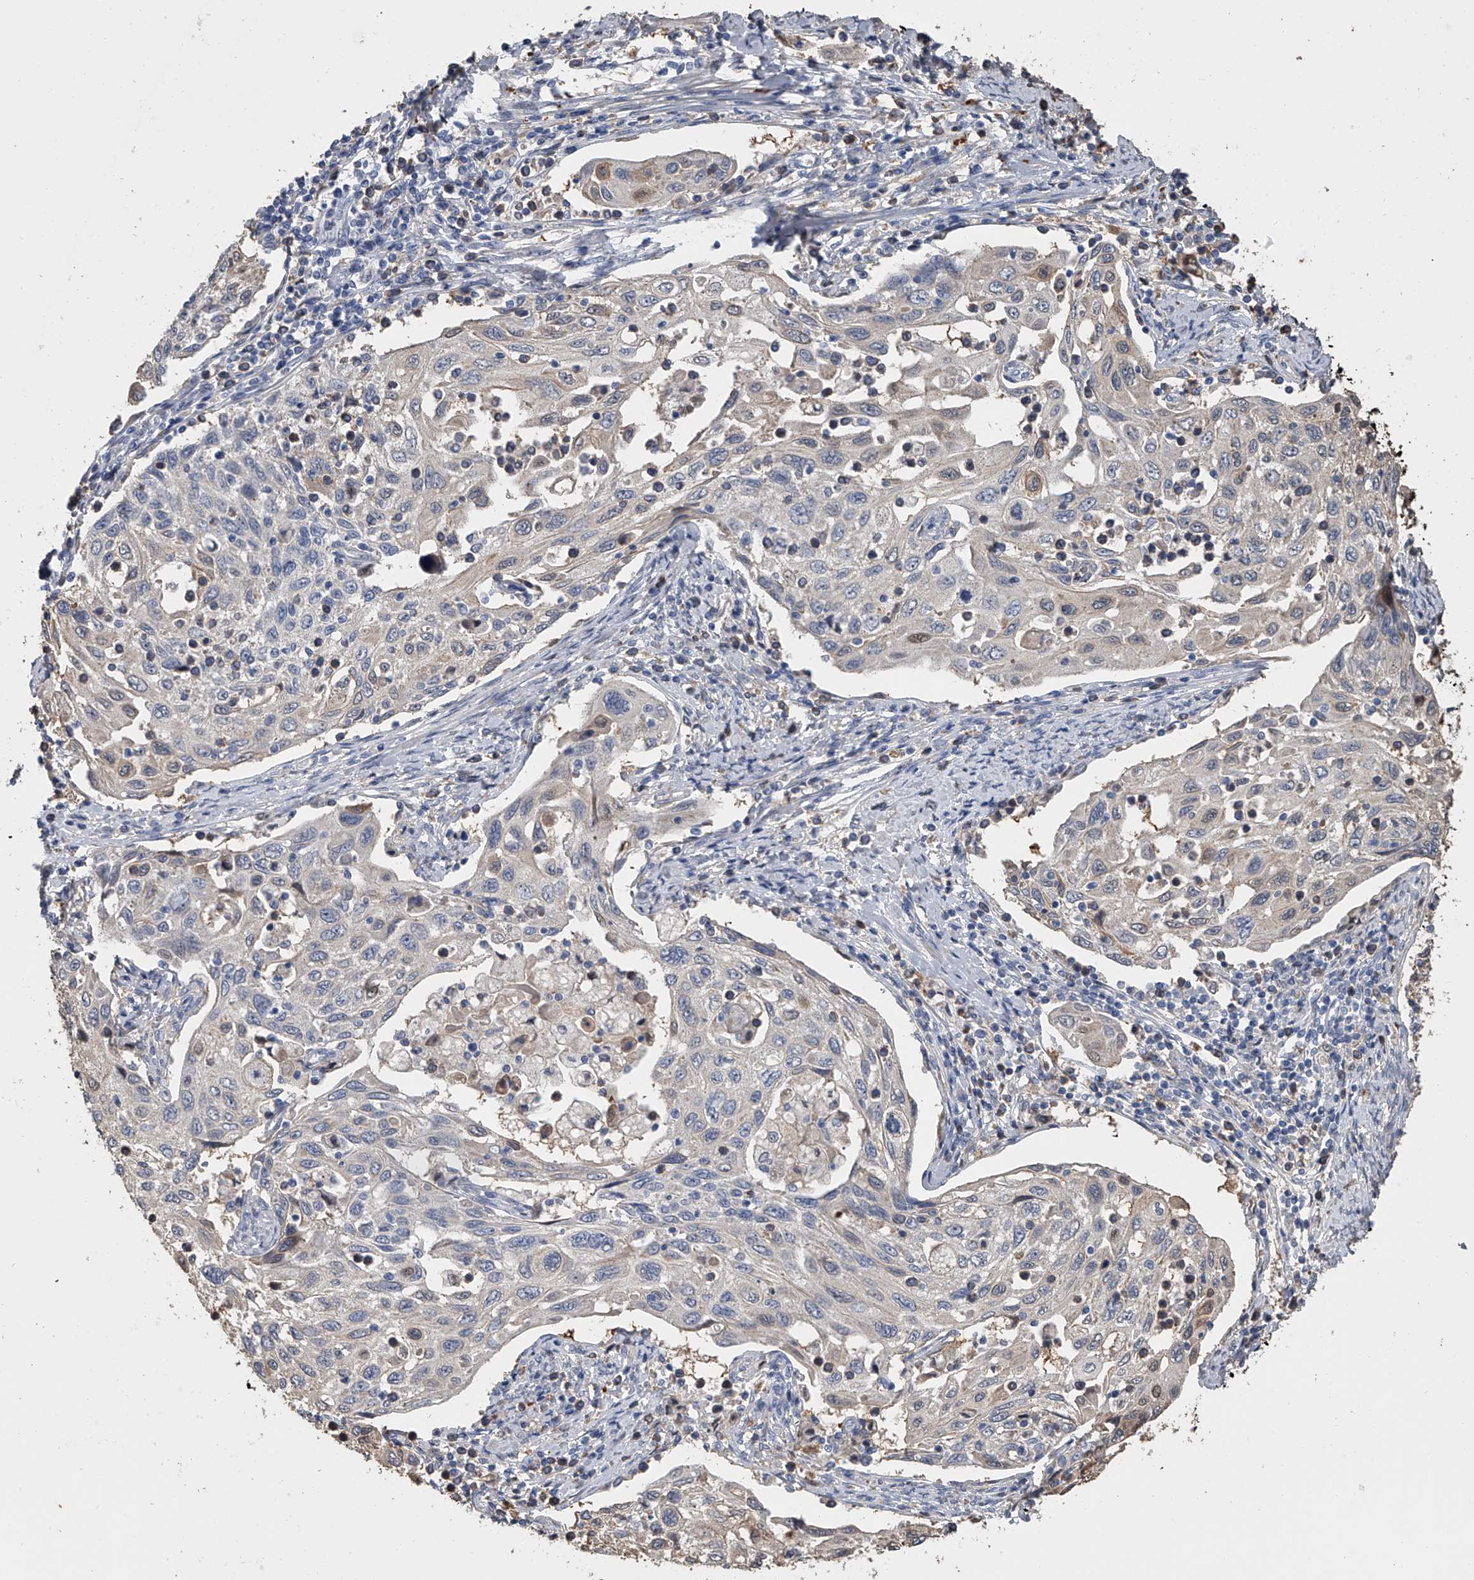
{"staining": {"intensity": "negative", "quantity": "none", "location": "none"}, "tissue": "cervical cancer", "cell_type": "Tumor cells", "image_type": "cancer", "snomed": [{"axis": "morphology", "description": "Squamous cell carcinoma, NOS"}, {"axis": "topography", "description": "Cervix"}], "caption": "The image demonstrates no staining of tumor cells in cervical squamous cell carcinoma.", "gene": "DOCK9", "patient": {"sex": "female", "age": 70}}